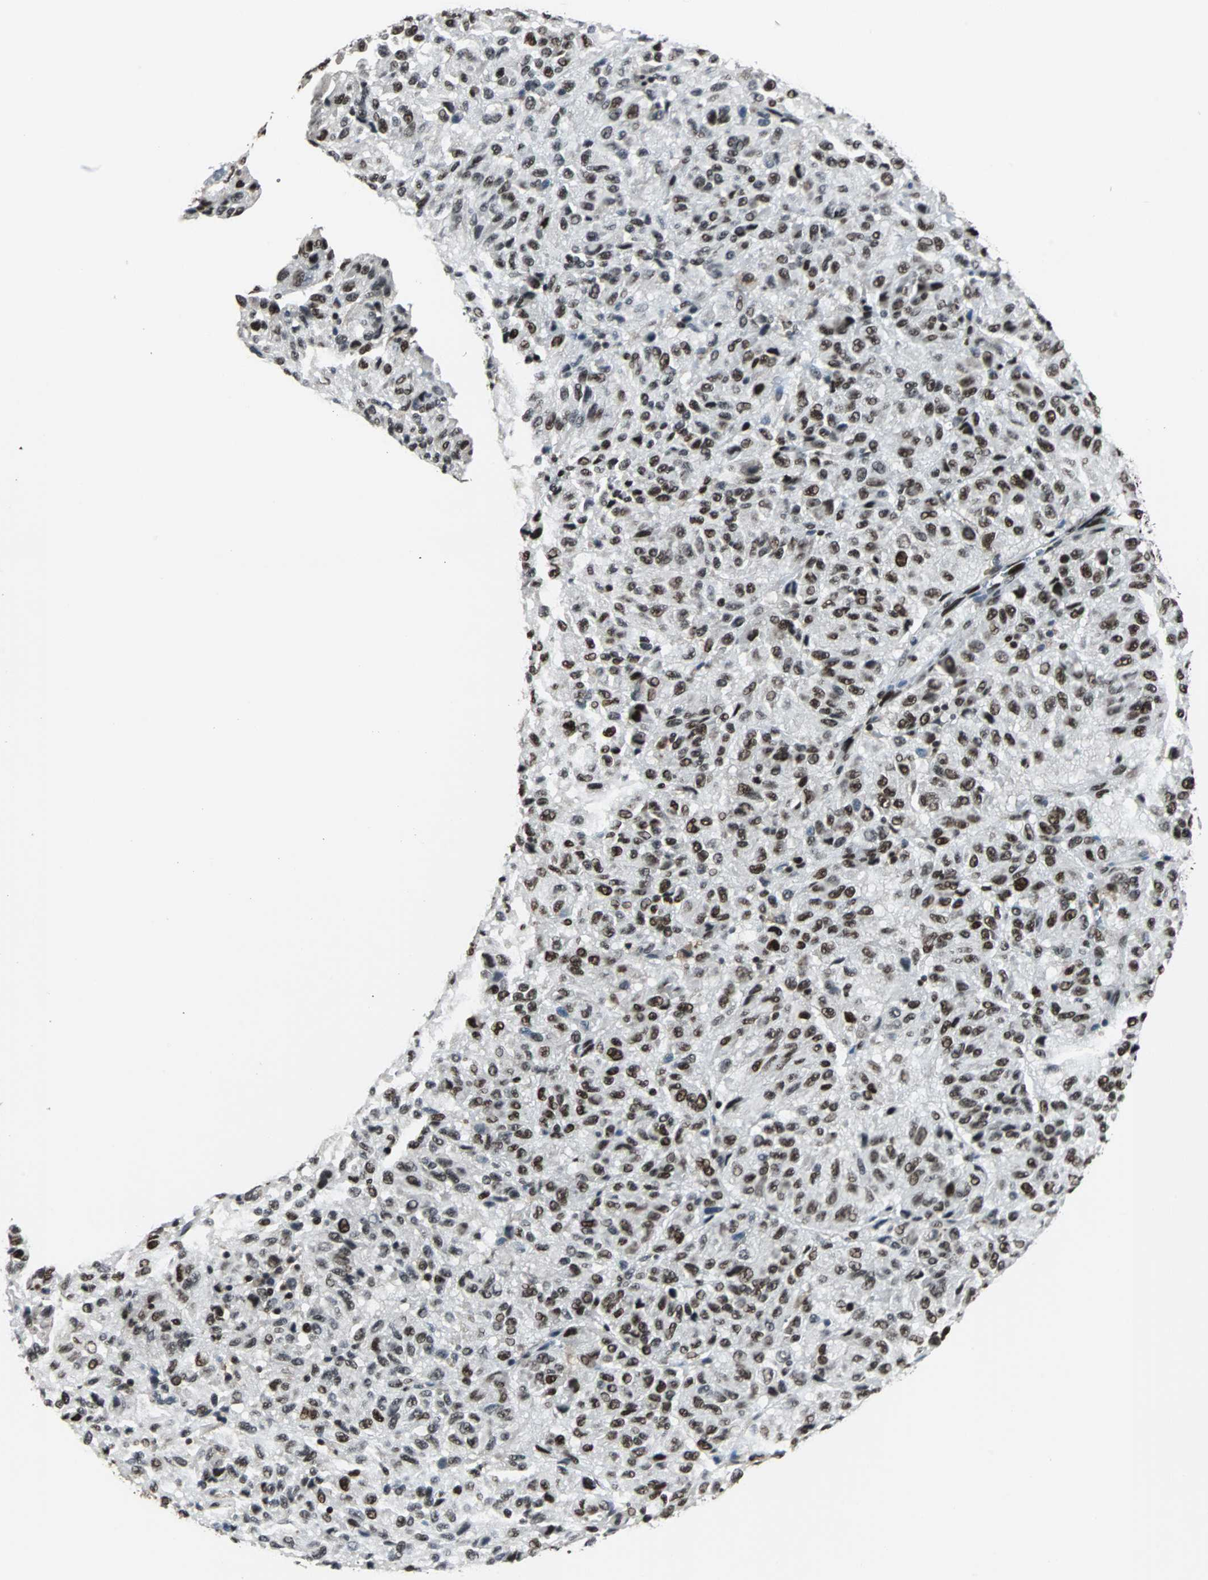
{"staining": {"intensity": "strong", "quantity": ">75%", "location": "nuclear"}, "tissue": "melanoma", "cell_type": "Tumor cells", "image_type": "cancer", "snomed": [{"axis": "morphology", "description": "Malignant melanoma, Metastatic site"}, {"axis": "topography", "description": "Lung"}], "caption": "Melanoma stained for a protein (brown) exhibits strong nuclear positive positivity in about >75% of tumor cells.", "gene": "XRCC4", "patient": {"sex": "male", "age": 64}}